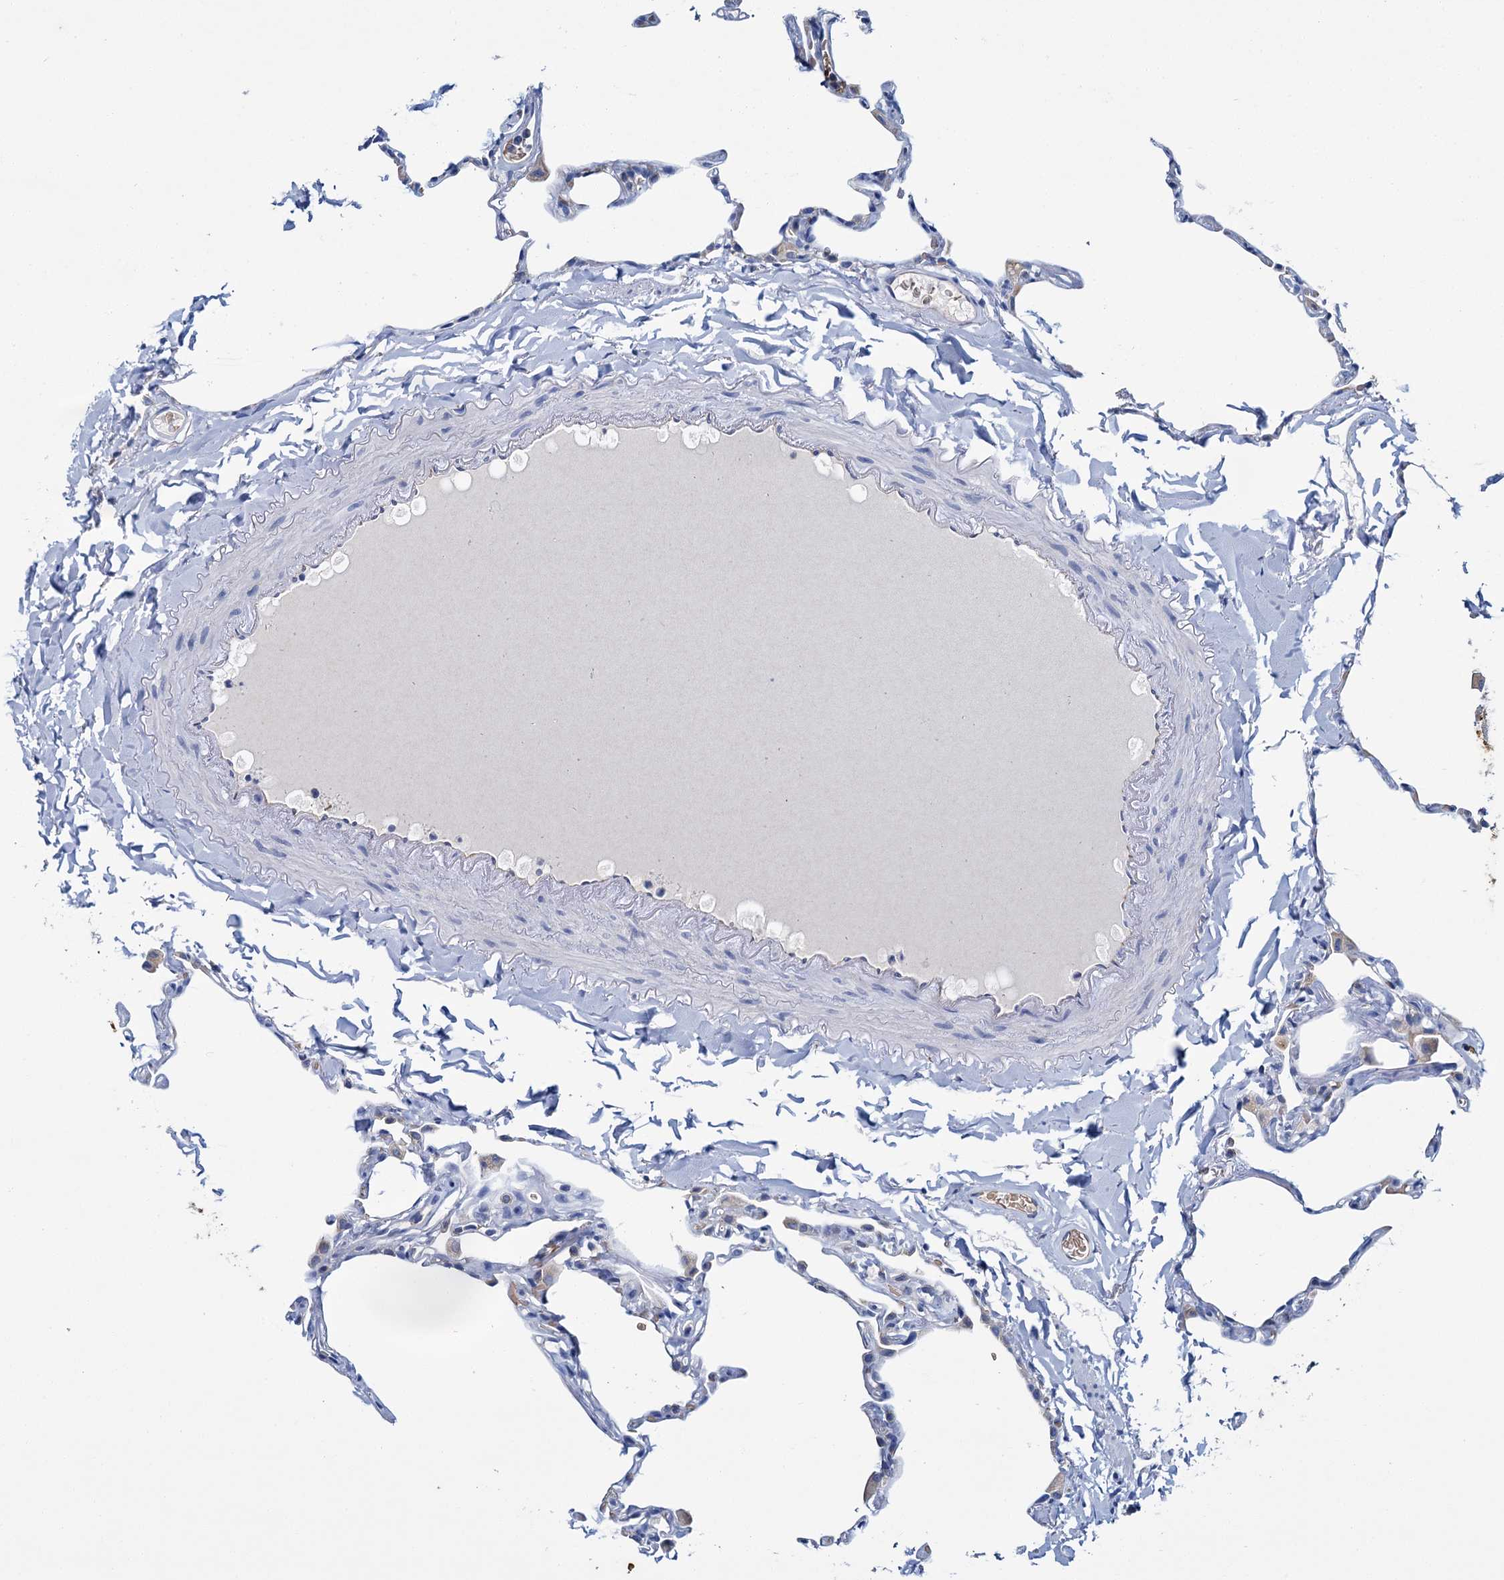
{"staining": {"intensity": "negative", "quantity": "none", "location": "none"}, "tissue": "lung", "cell_type": "Alveolar cells", "image_type": "normal", "snomed": [{"axis": "morphology", "description": "Normal tissue, NOS"}, {"axis": "topography", "description": "Lung"}], "caption": "DAB immunohistochemical staining of benign lung exhibits no significant positivity in alveolar cells.", "gene": "ATG2A", "patient": {"sex": "male", "age": 65}}